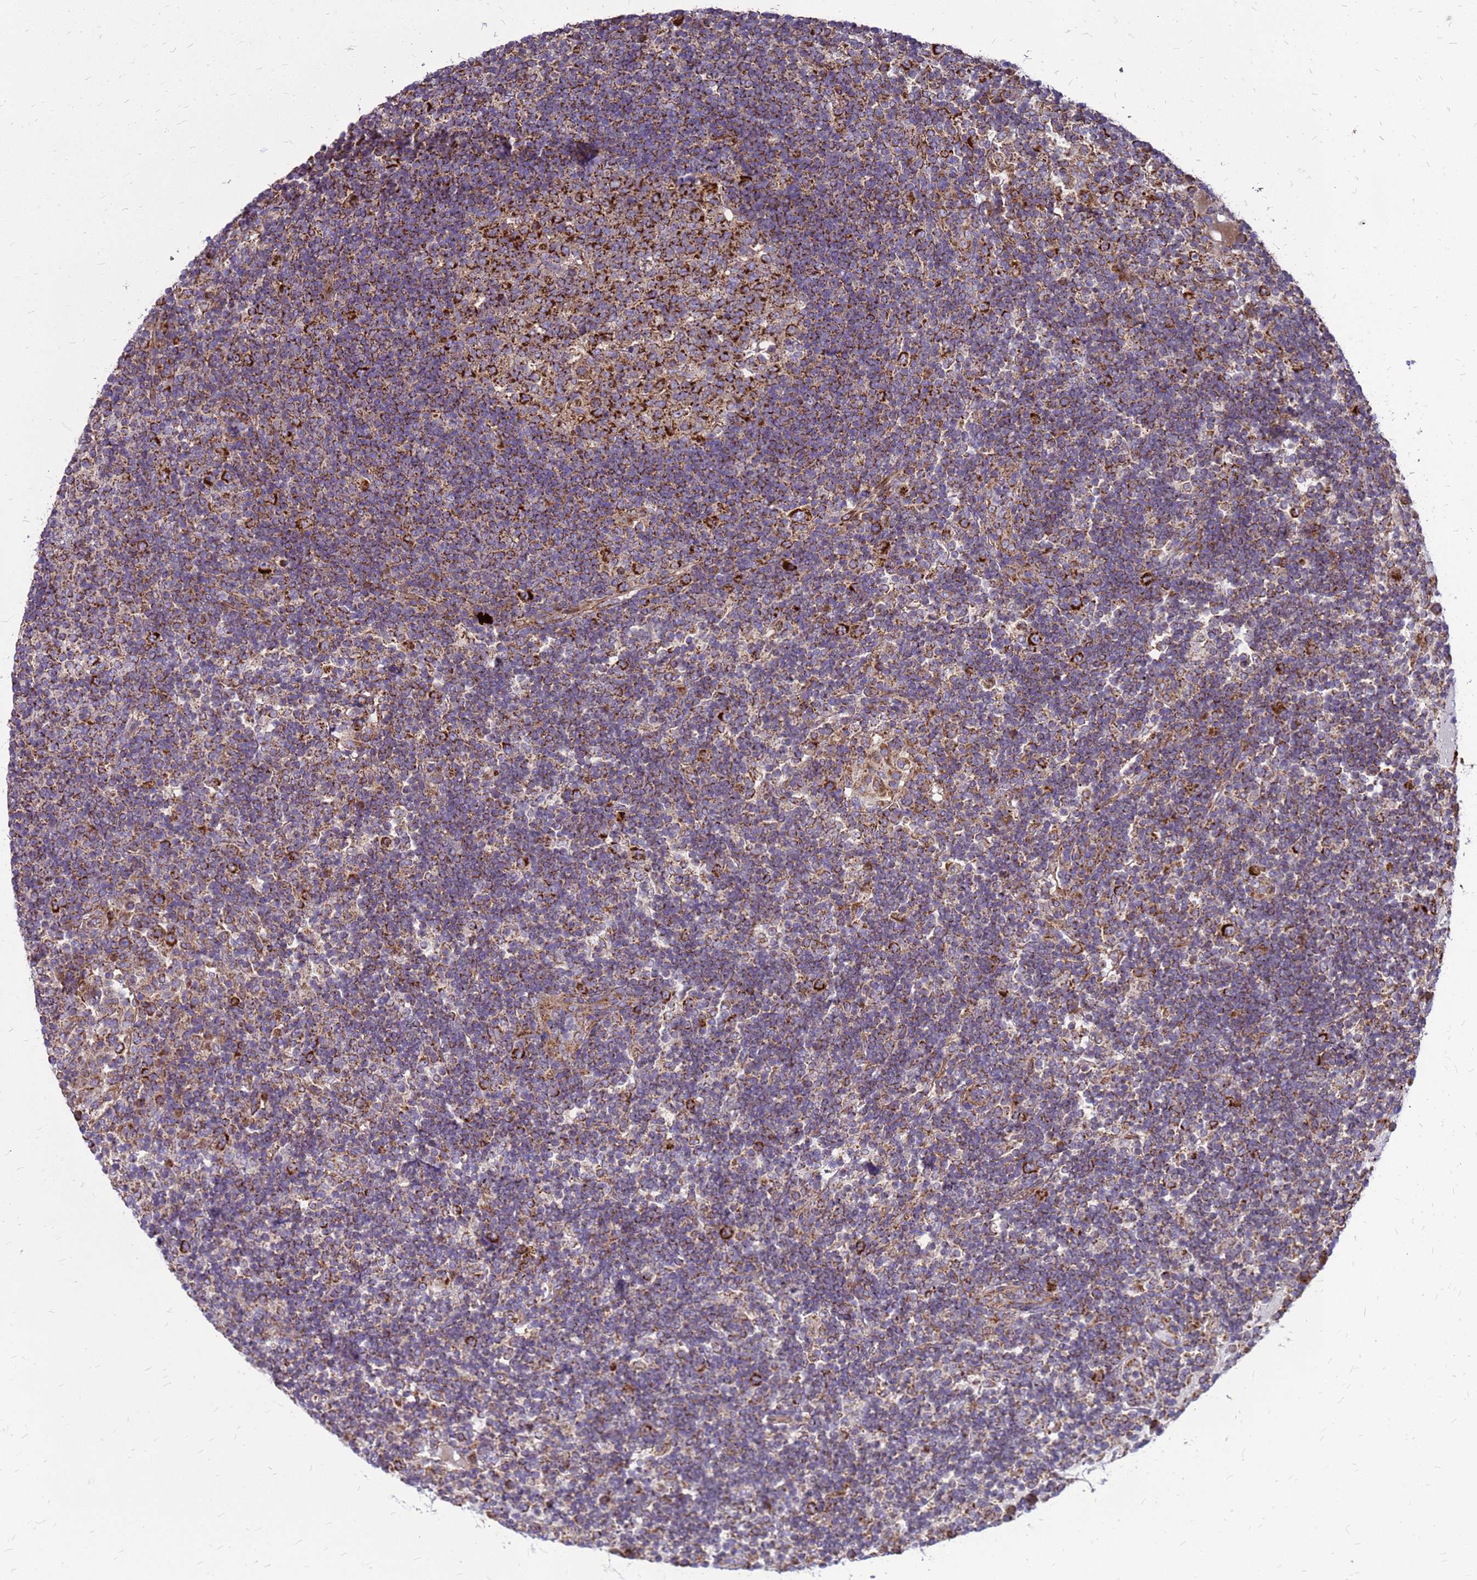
{"staining": {"intensity": "strong", "quantity": ">75%", "location": "cytoplasmic/membranous"}, "tissue": "lymph node", "cell_type": "Germinal center cells", "image_type": "normal", "snomed": [{"axis": "morphology", "description": "Normal tissue, NOS"}, {"axis": "topography", "description": "Lymph node"}], "caption": "A brown stain labels strong cytoplasmic/membranous expression of a protein in germinal center cells of normal human lymph node.", "gene": "FSTL4", "patient": {"sex": "female", "age": 53}}